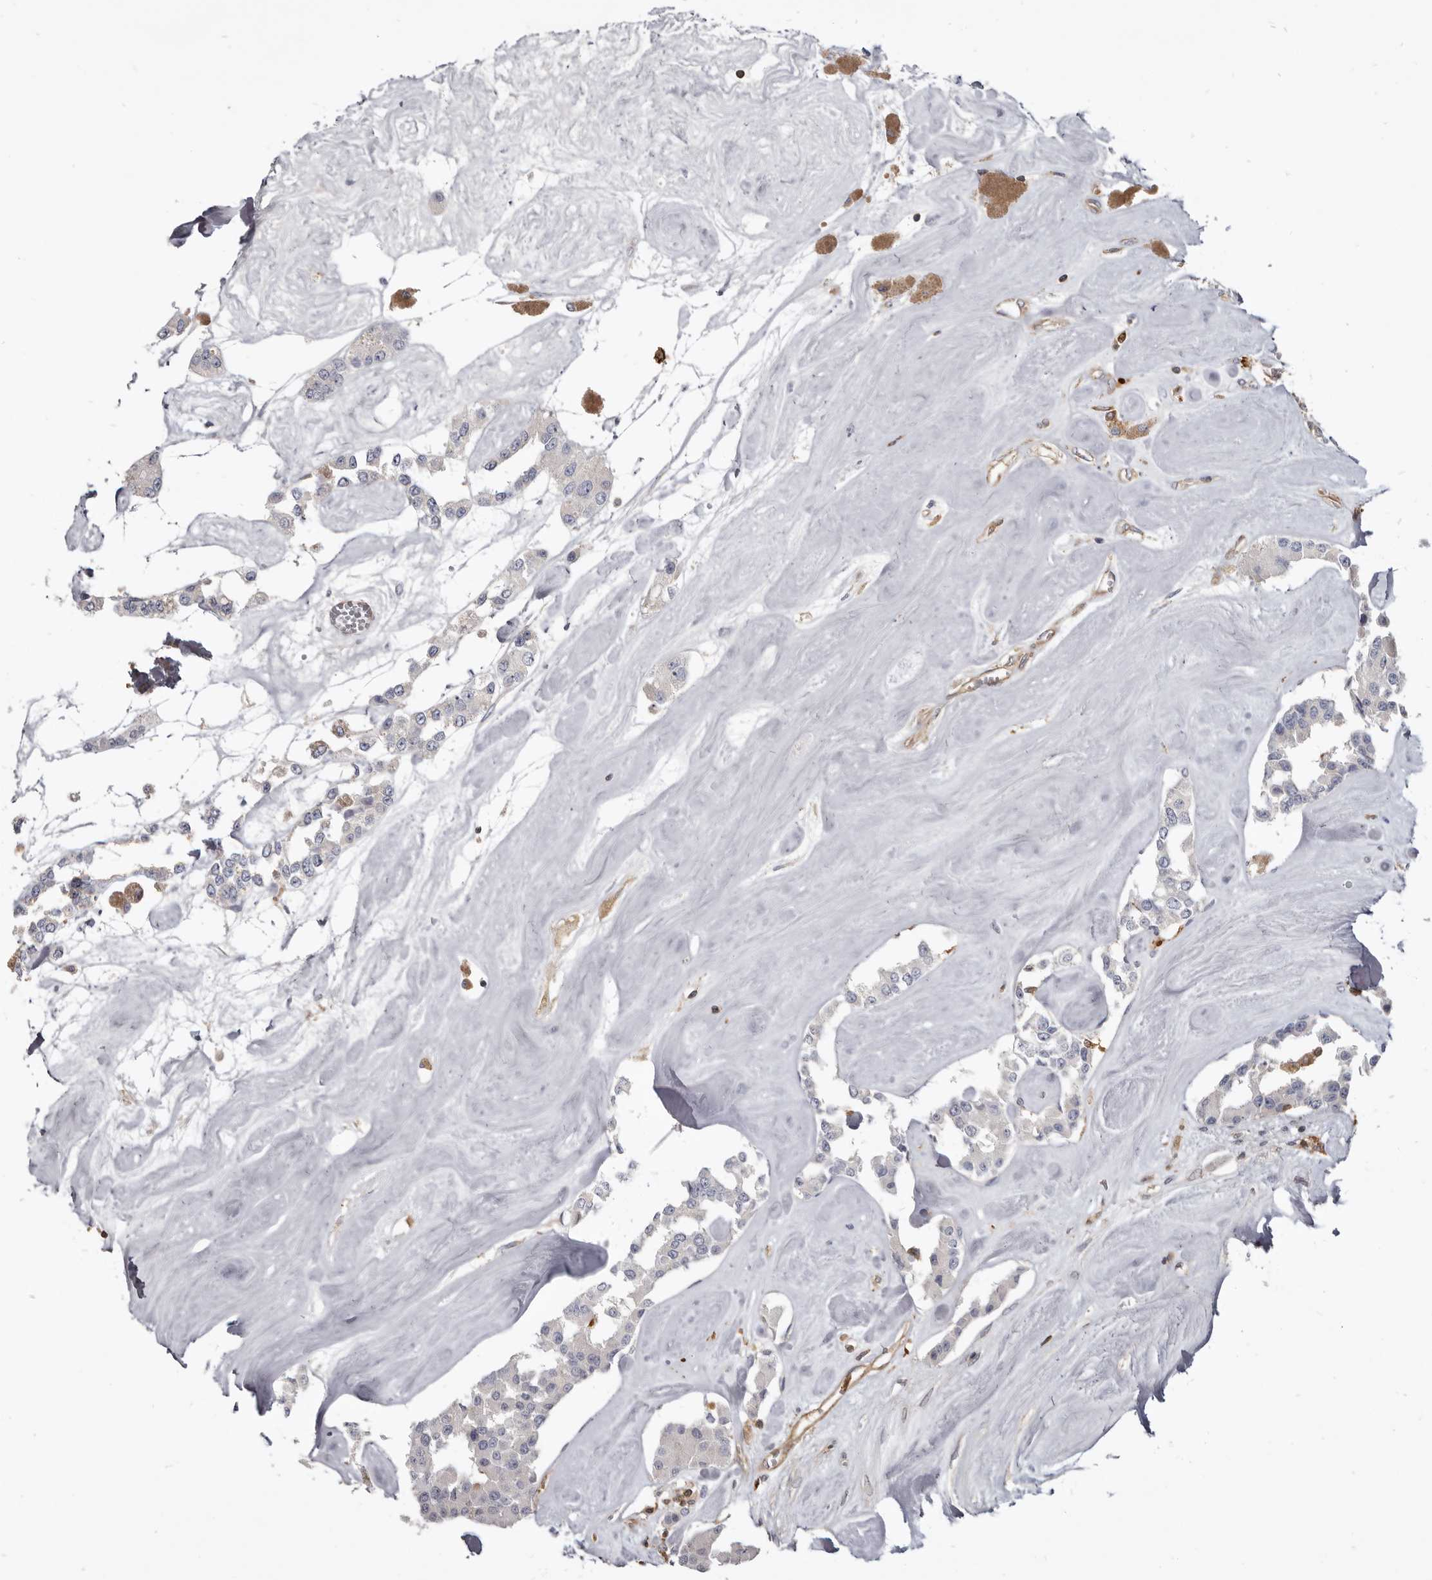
{"staining": {"intensity": "negative", "quantity": "none", "location": "none"}, "tissue": "carcinoid", "cell_type": "Tumor cells", "image_type": "cancer", "snomed": [{"axis": "morphology", "description": "Carcinoid, malignant, NOS"}, {"axis": "topography", "description": "Pancreas"}], "caption": "Immunohistochemical staining of human carcinoid exhibits no significant staining in tumor cells.", "gene": "CBL", "patient": {"sex": "male", "age": 41}}